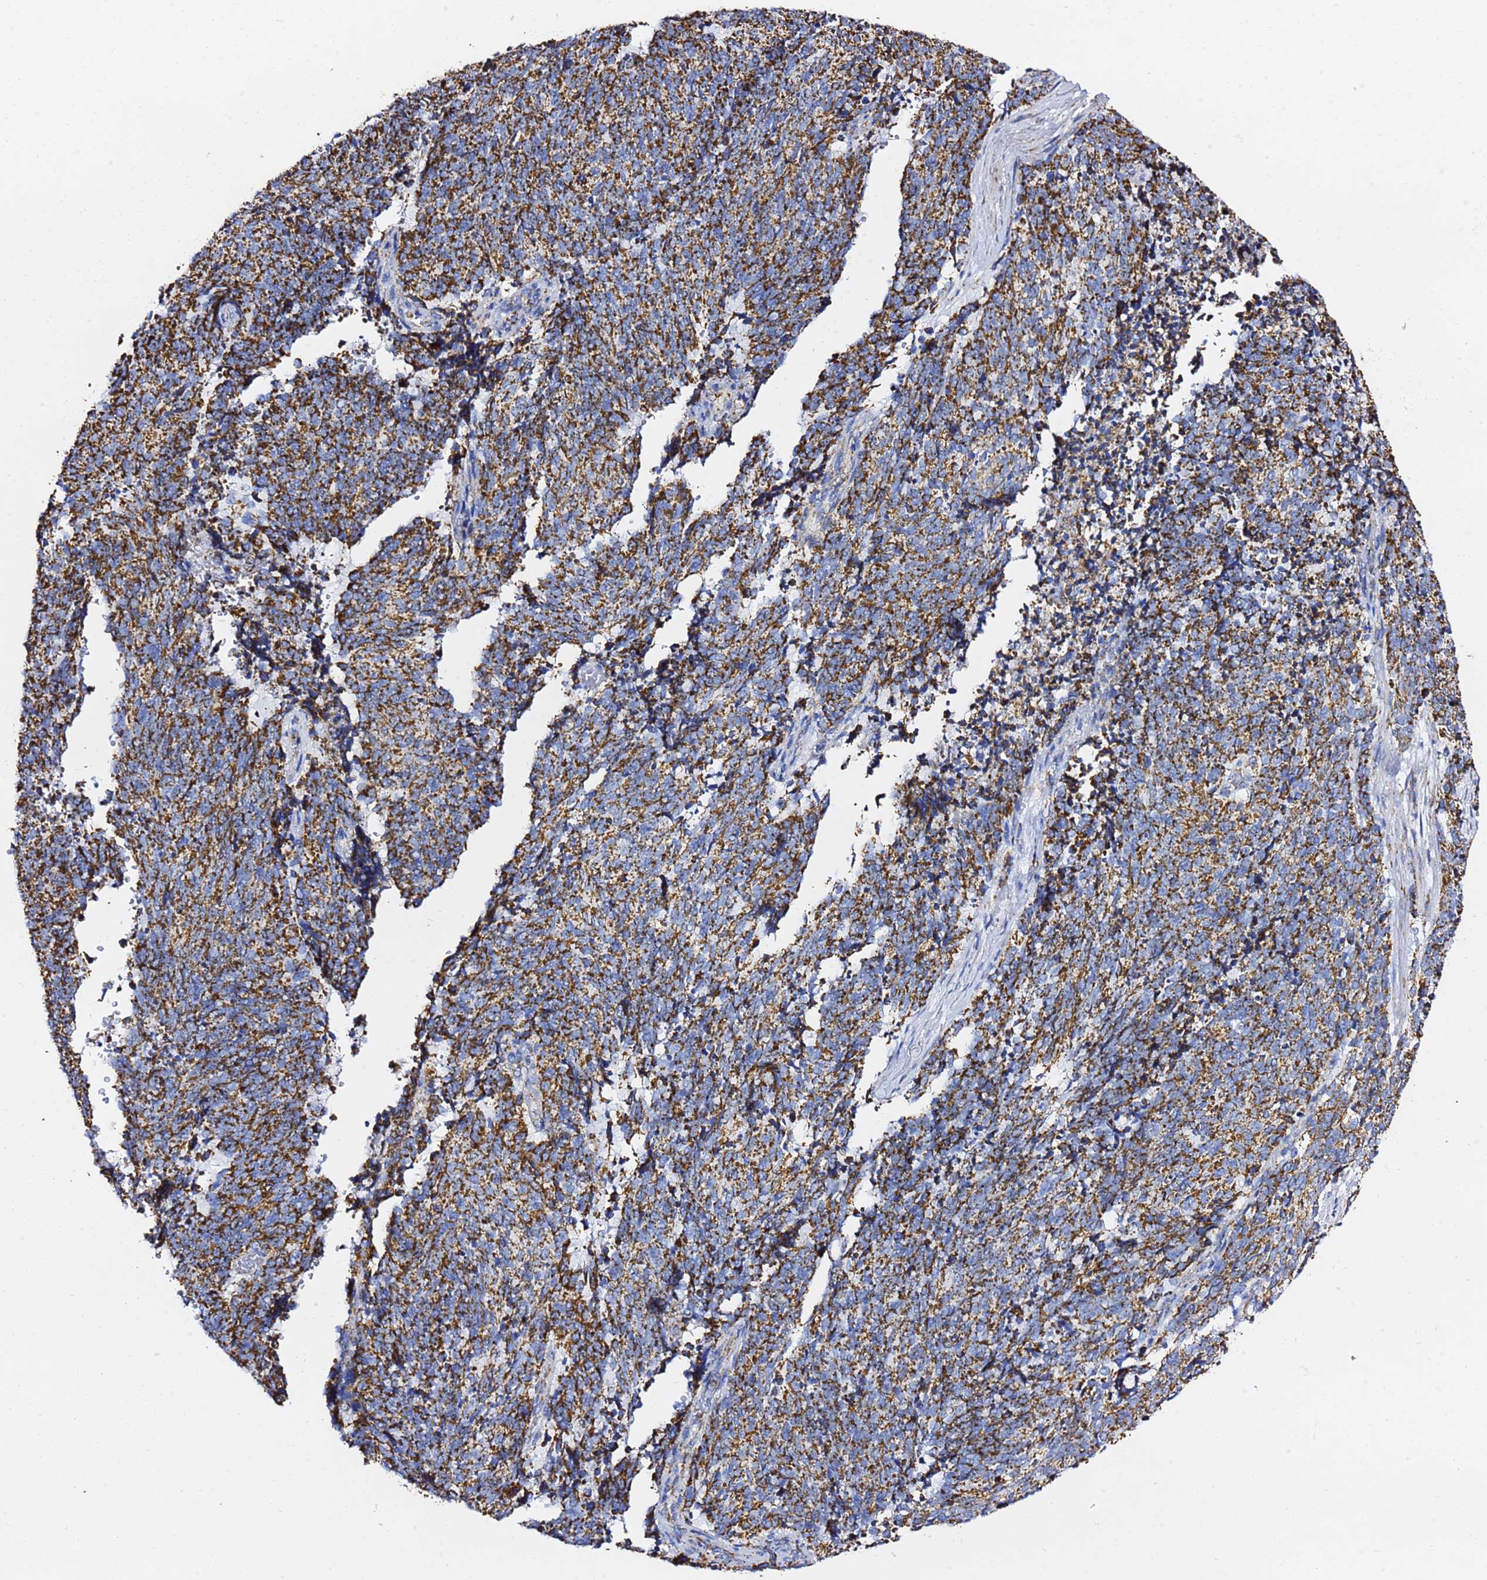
{"staining": {"intensity": "strong", "quantity": ">75%", "location": "cytoplasmic/membranous"}, "tissue": "cervical cancer", "cell_type": "Tumor cells", "image_type": "cancer", "snomed": [{"axis": "morphology", "description": "Squamous cell carcinoma, NOS"}, {"axis": "topography", "description": "Cervix"}], "caption": "Human squamous cell carcinoma (cervical) stained with a protein marker displays strong staining in tumor cells.", "gene": "PHB2", "patient": {"sex": "female", "age": 29}}